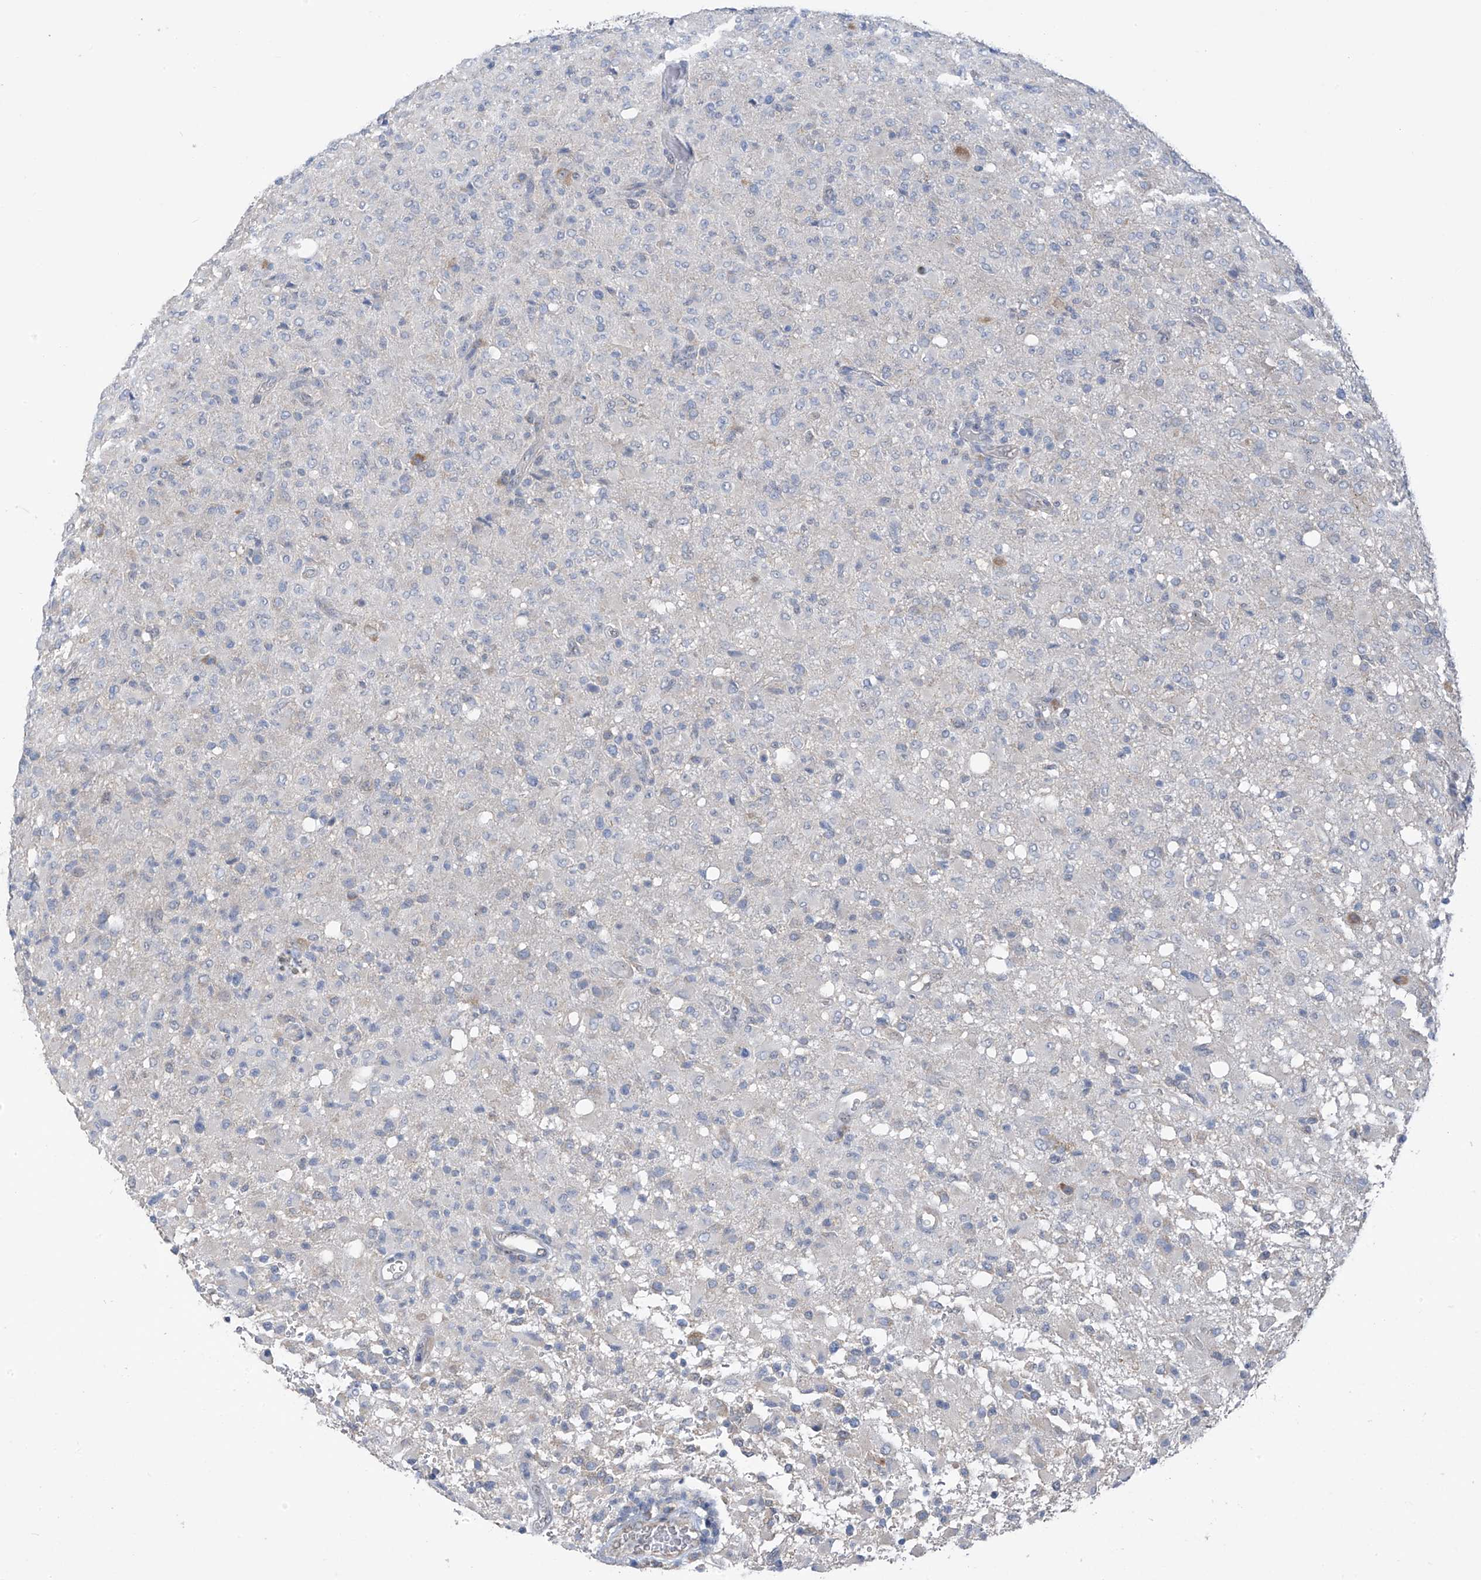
{"staining": {"intensity": "negative", "quantity": "none", "location": "none"}, "tissue": "glioma", "cell_type": "Tumor cells", "image_type": "cancer", "snomed": [{"axis": "morphology", "description": "Glioma, malignant, High grade"}, {"axis": "topography", "description": "Brain"}], "caption": "DAB (3,3'-diaminobenzidine) immunohistochemical staining of glioma demonstrates no significant expression in tumor cells.", "gene": "RPL4", "patient": {"sex": "female", "age": 57}}